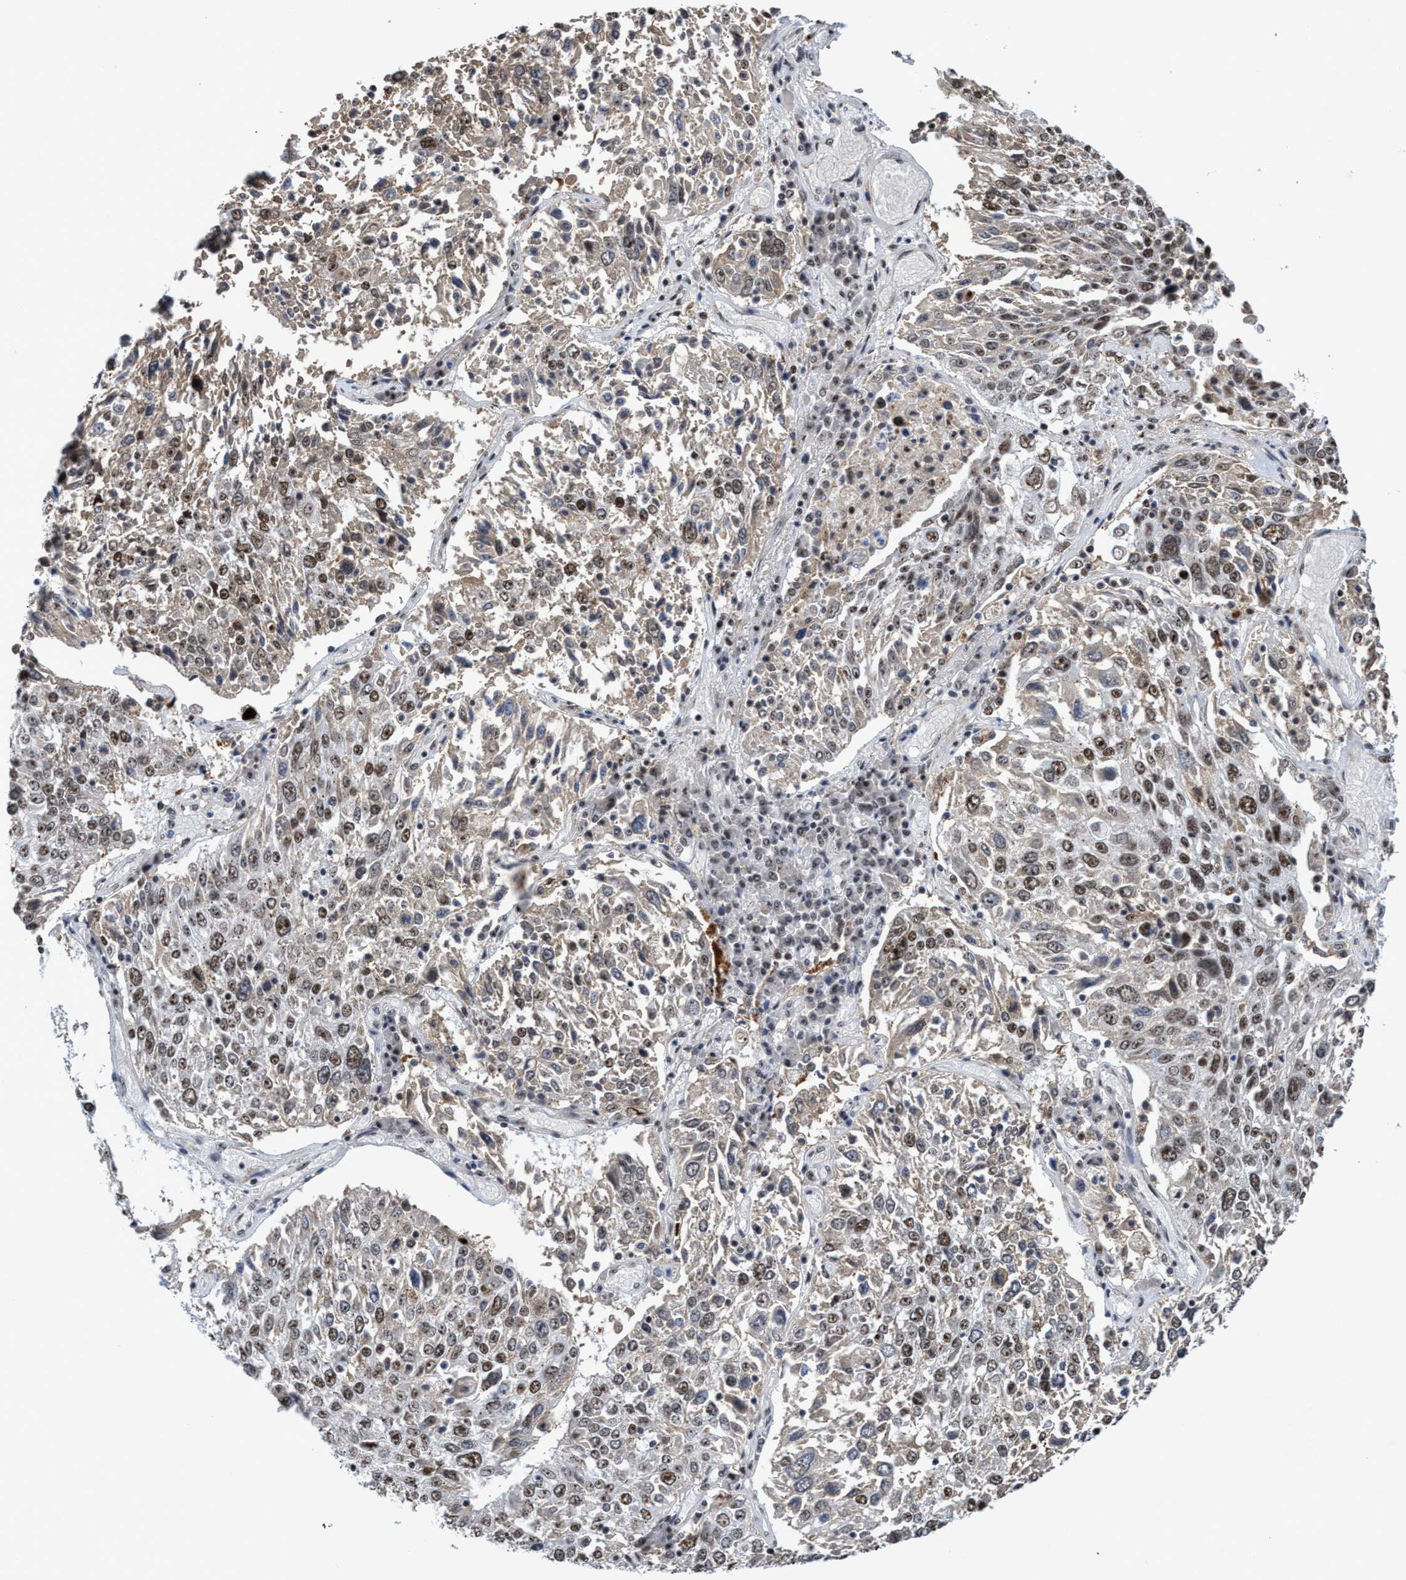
{"staining": {"intensity": "moderate", "quantity": ">75%", "location": "cytoplasmic/membranous,nuclear"}, "tissue": "lung cancer", "cell_type": "Tumor cells", "image_type": "cancer", "snomed": [{"axis": "morphology", "description": "Squamous cell carcinoma, NOS"}, {"axis": "topography", "description": "Lung"}], "caption": "A brown stain highlights moderate cytoplasmic/membranous and nuclear expression of a protein in lung squamous cell carcinoma tumor cells.", "gene": "EFCAB10", "patient": {"sex": "male", "age": 65}}